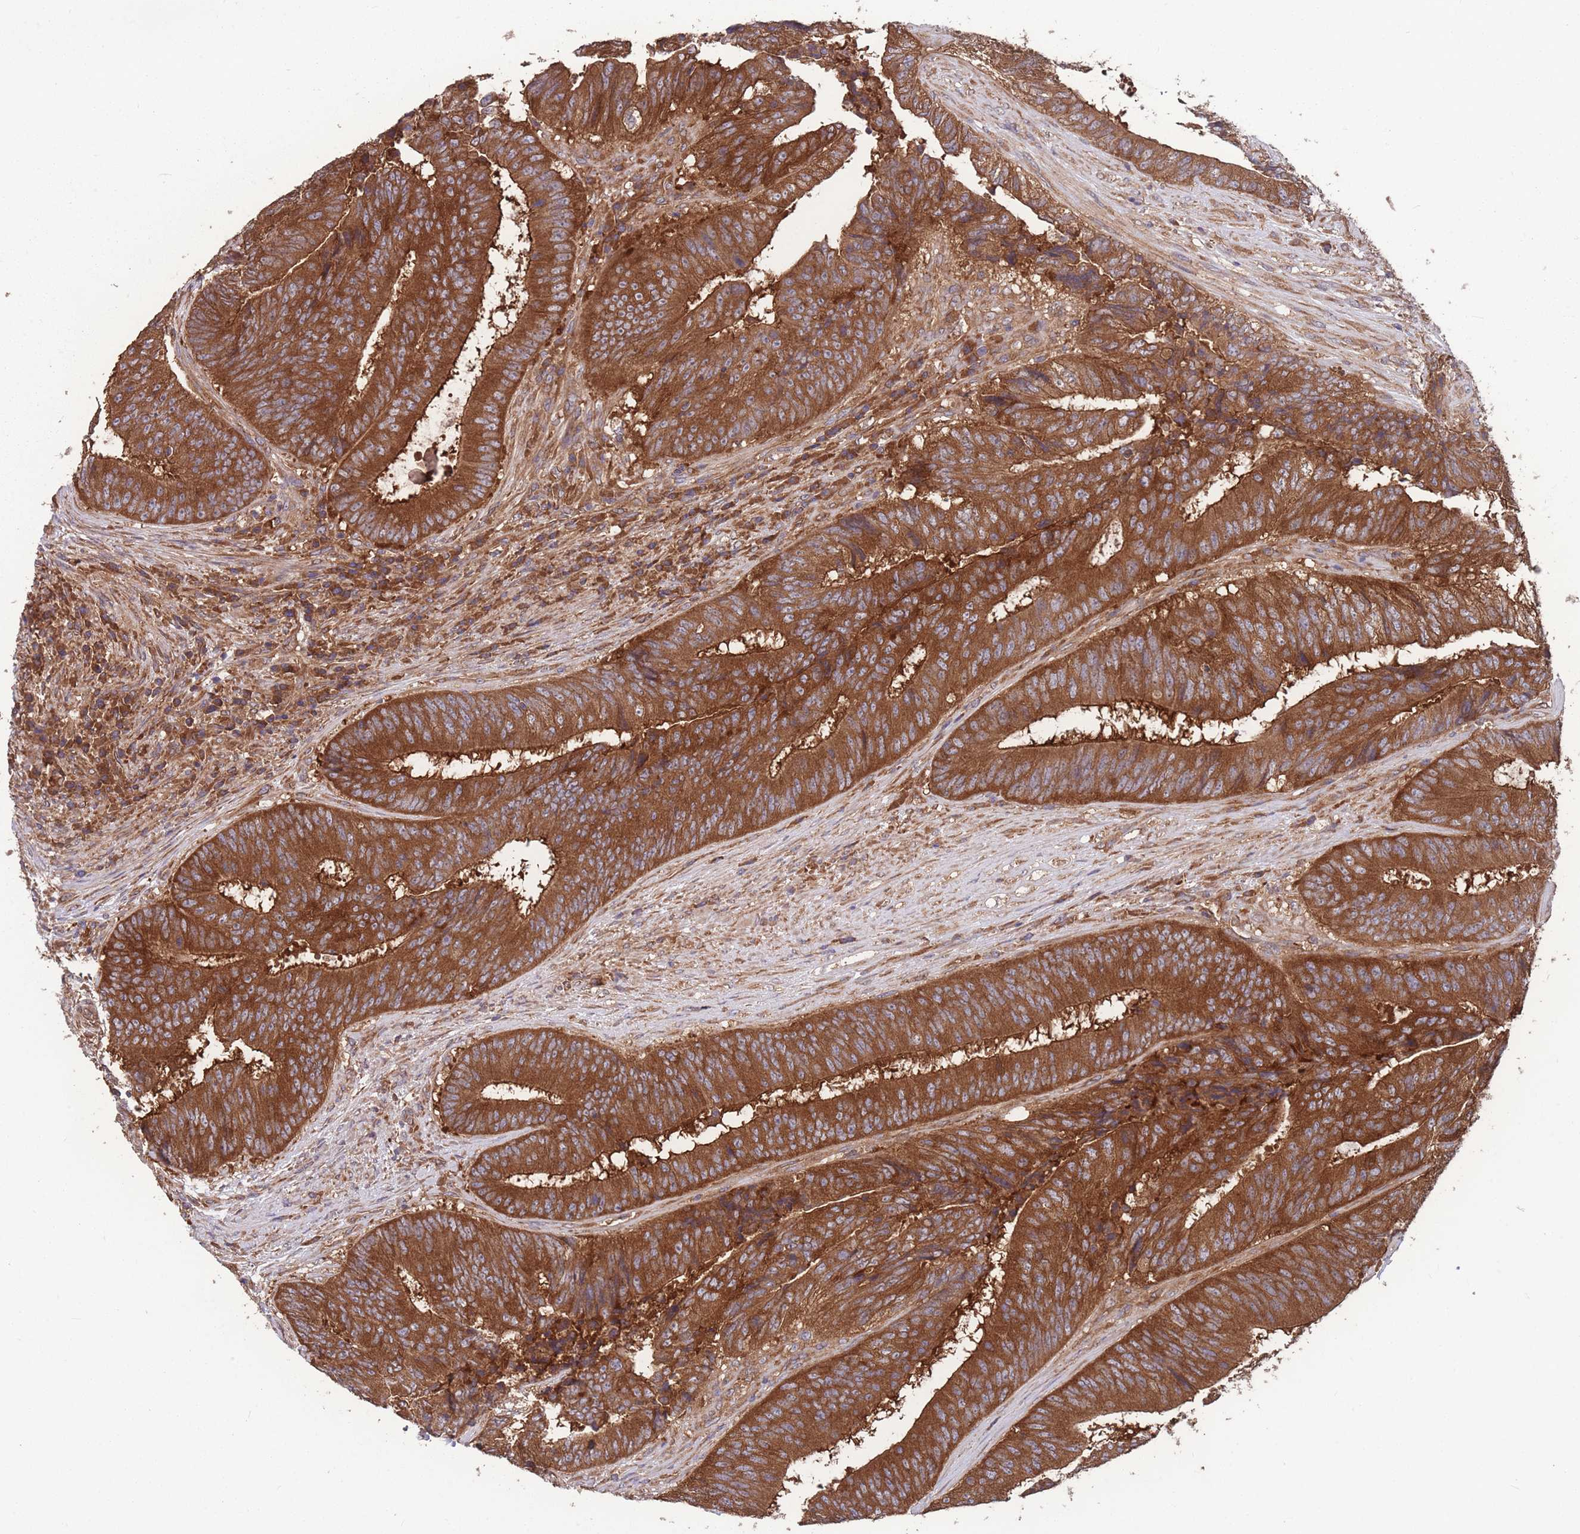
{"staining": {"intensity": "strong", "quantity": ">75%", "location": "cytoplasmic/membranous"}, "tissue": "colorectal cancer", "cell_type": "Tumor cells", "image_type": "cancer", "snomed": [{"axis": "morphology", "description": "Adenocarcinoma, NOS"}, {"axis": "topography", "description": "Rectum"}], "caption": "Immunohistochemistry micrograph of colorectal cancer stained for a protein (brown), which displays high levels of strong cytoplasmic/membranous expression in approximately >75% of tumor cells.", "gene": "ZPR1", "patient": {"sex": "male", "age": 72}}